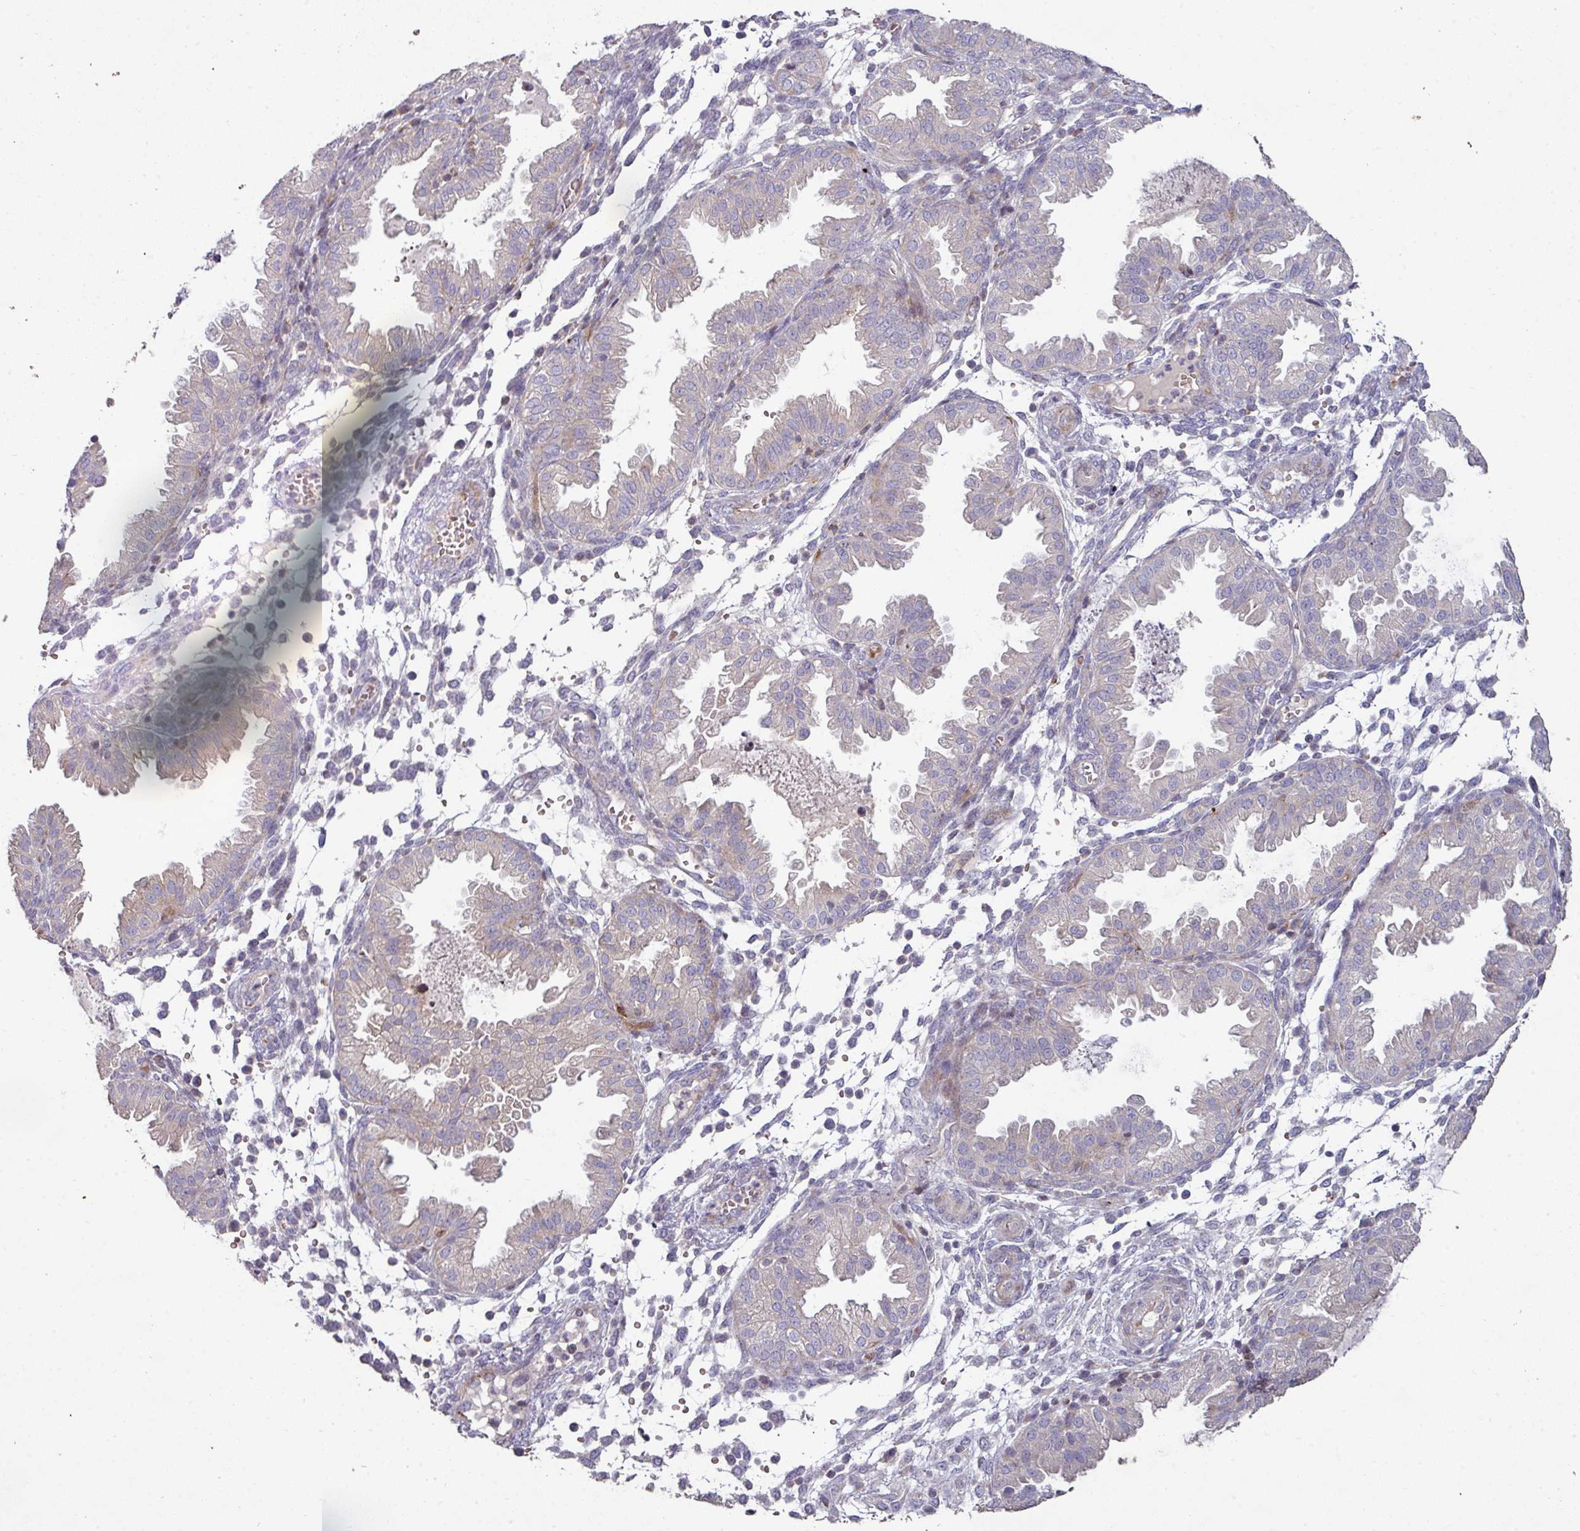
{"staining": {"intensity": "negative", "quantity": "none", "location": "none"}, "tissue": "endometrium", "cell_type": "Cells in endometrial stroma", "image_type": "normal", "snomed": [{"axis": "morphology", "description": "Normal tissue, NOS"}, {"axis": "topography", "description": "Endometrium"}], "caption": "Immunohistochemistry of benign endometrium displays no staining in cells in endometrial stroma.", "gene": "RPL23A", "patient": {"sex": "female", "age": 33}}